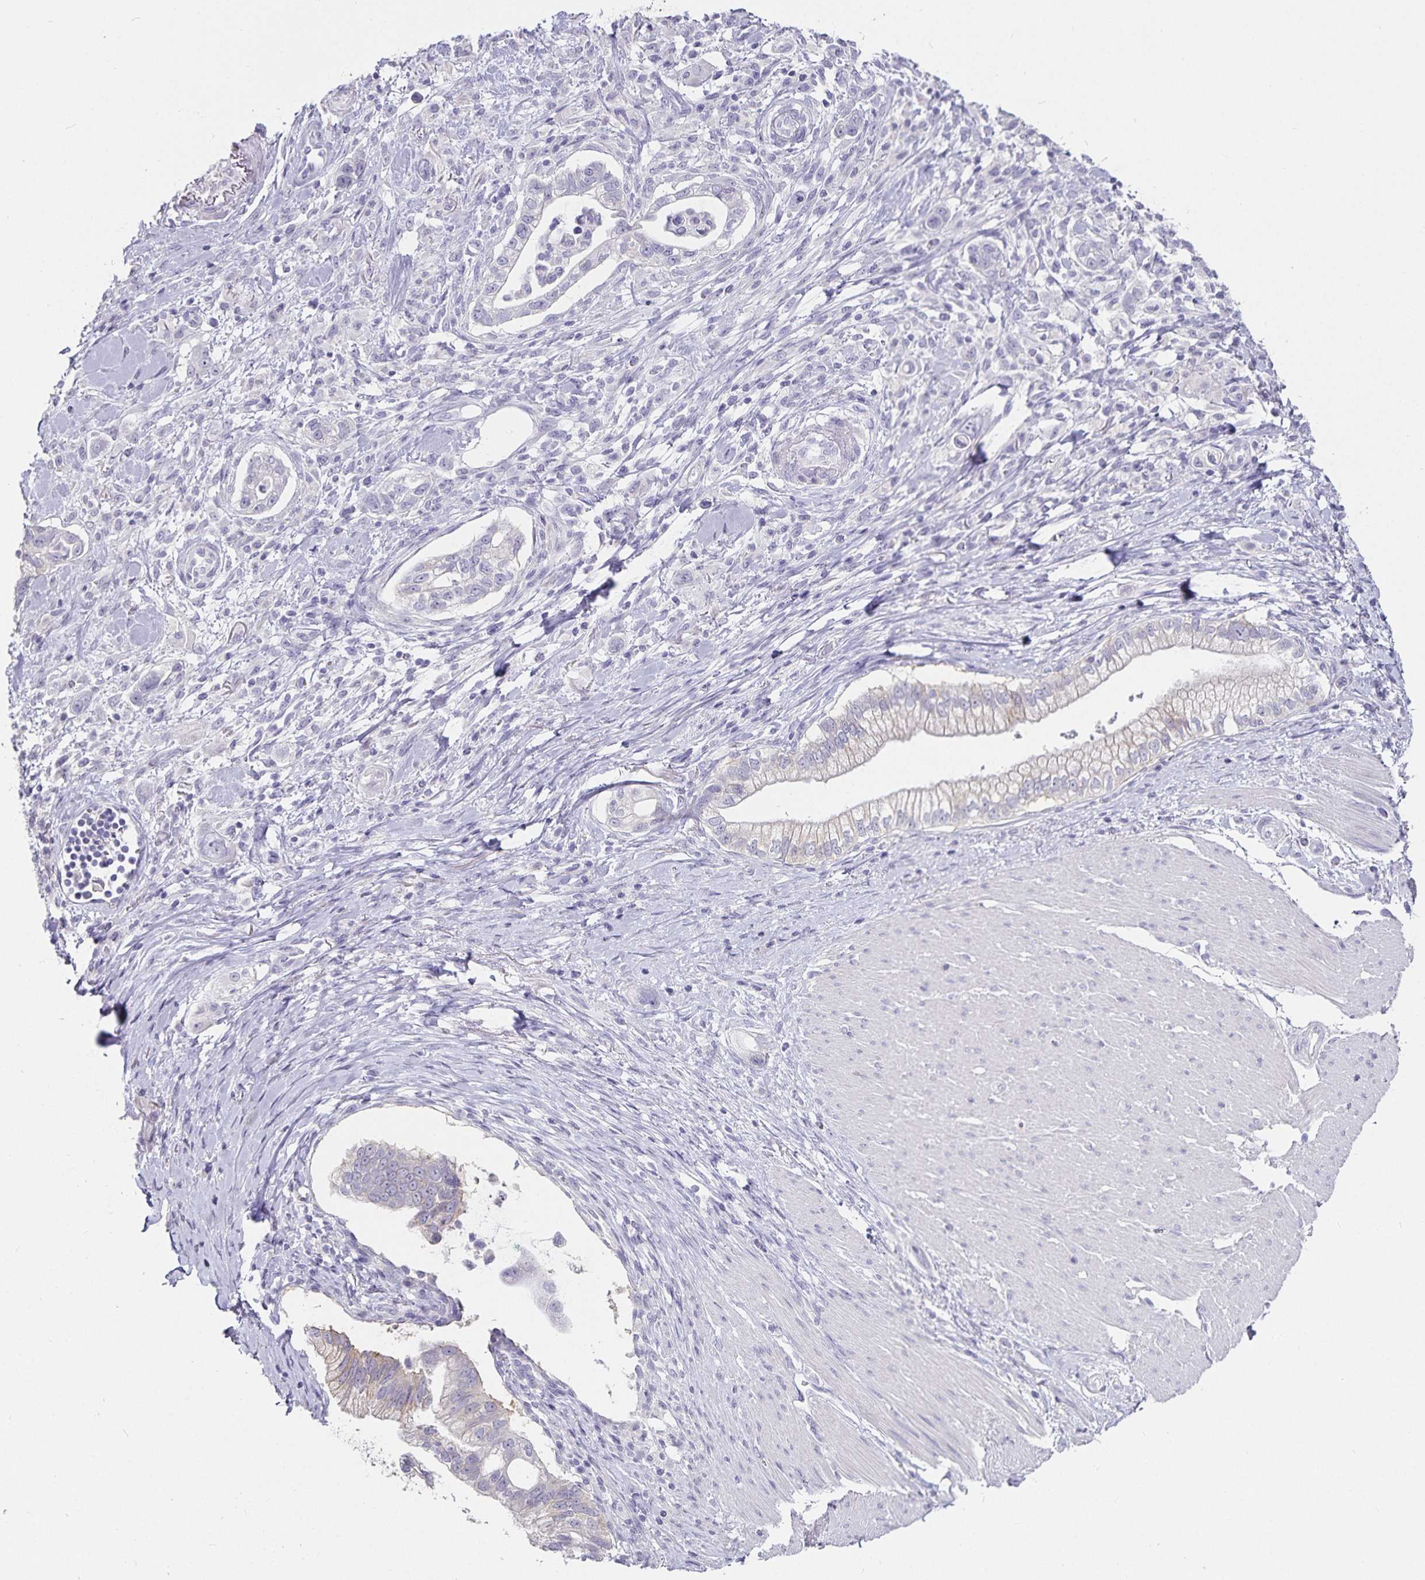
{"staining": {"intensity": "weak", "quantity": "<25%", "location": "cytoplasmic/membranous"}, "tissue": "pancreatic cancer", "cell_type": "Tumor cells", "image_type": "cancer", "snomed": [{"axis": "morphology", "description": "Adenocarcinoma, NOS"}, {"axis": "topography", "description": "Pancreas"}], "caption": "This is an immunohistochemistry image of pancreatic adenocarcinoma. There is no expression in tumor cells.", "gene": "CA12", "patient": {"sex": "male", "age": 70}}